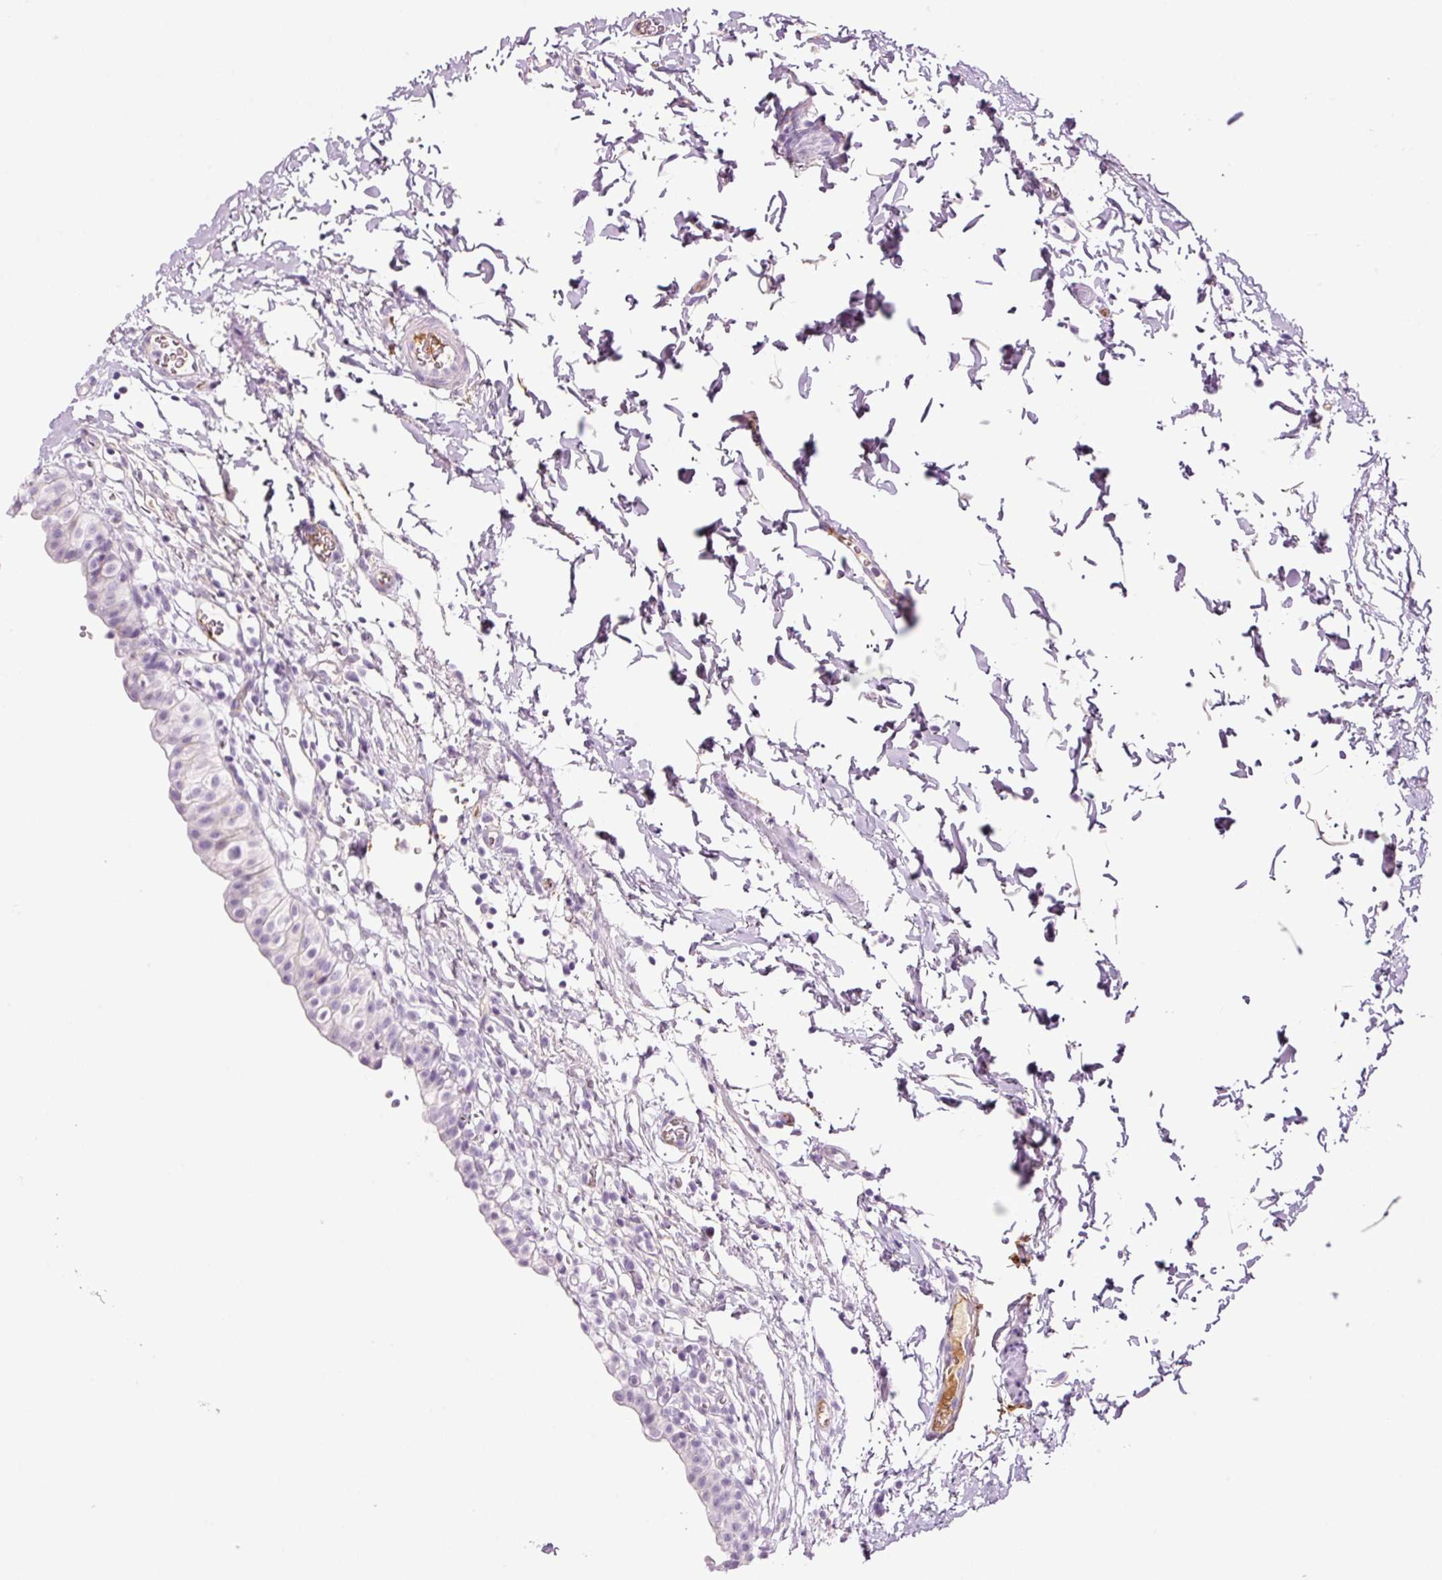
{"staining": {"intensity": "negative", "quantity": "none", "location": "none"}, "tissue": "urinary bladder", "cell_type": "Urothelial cells", "image_type": "normal", "snomed": [{"axis": "morphology", "description": "Normal tissue, NOS"}, {"axis": "topography", "description": "Urinary bladder"}, {"axis": "topography", "description": "Peripheral nerve tissue"}], "caption": "High power microscopy histopathology image of an immunohistochemistry micrograph of benign urinary bladder, revealing no significant staining in urothelial cells. Nuclei are stained in blue.", "gene": "KLF1", "patient": {"sex": "male", "age": 55}}